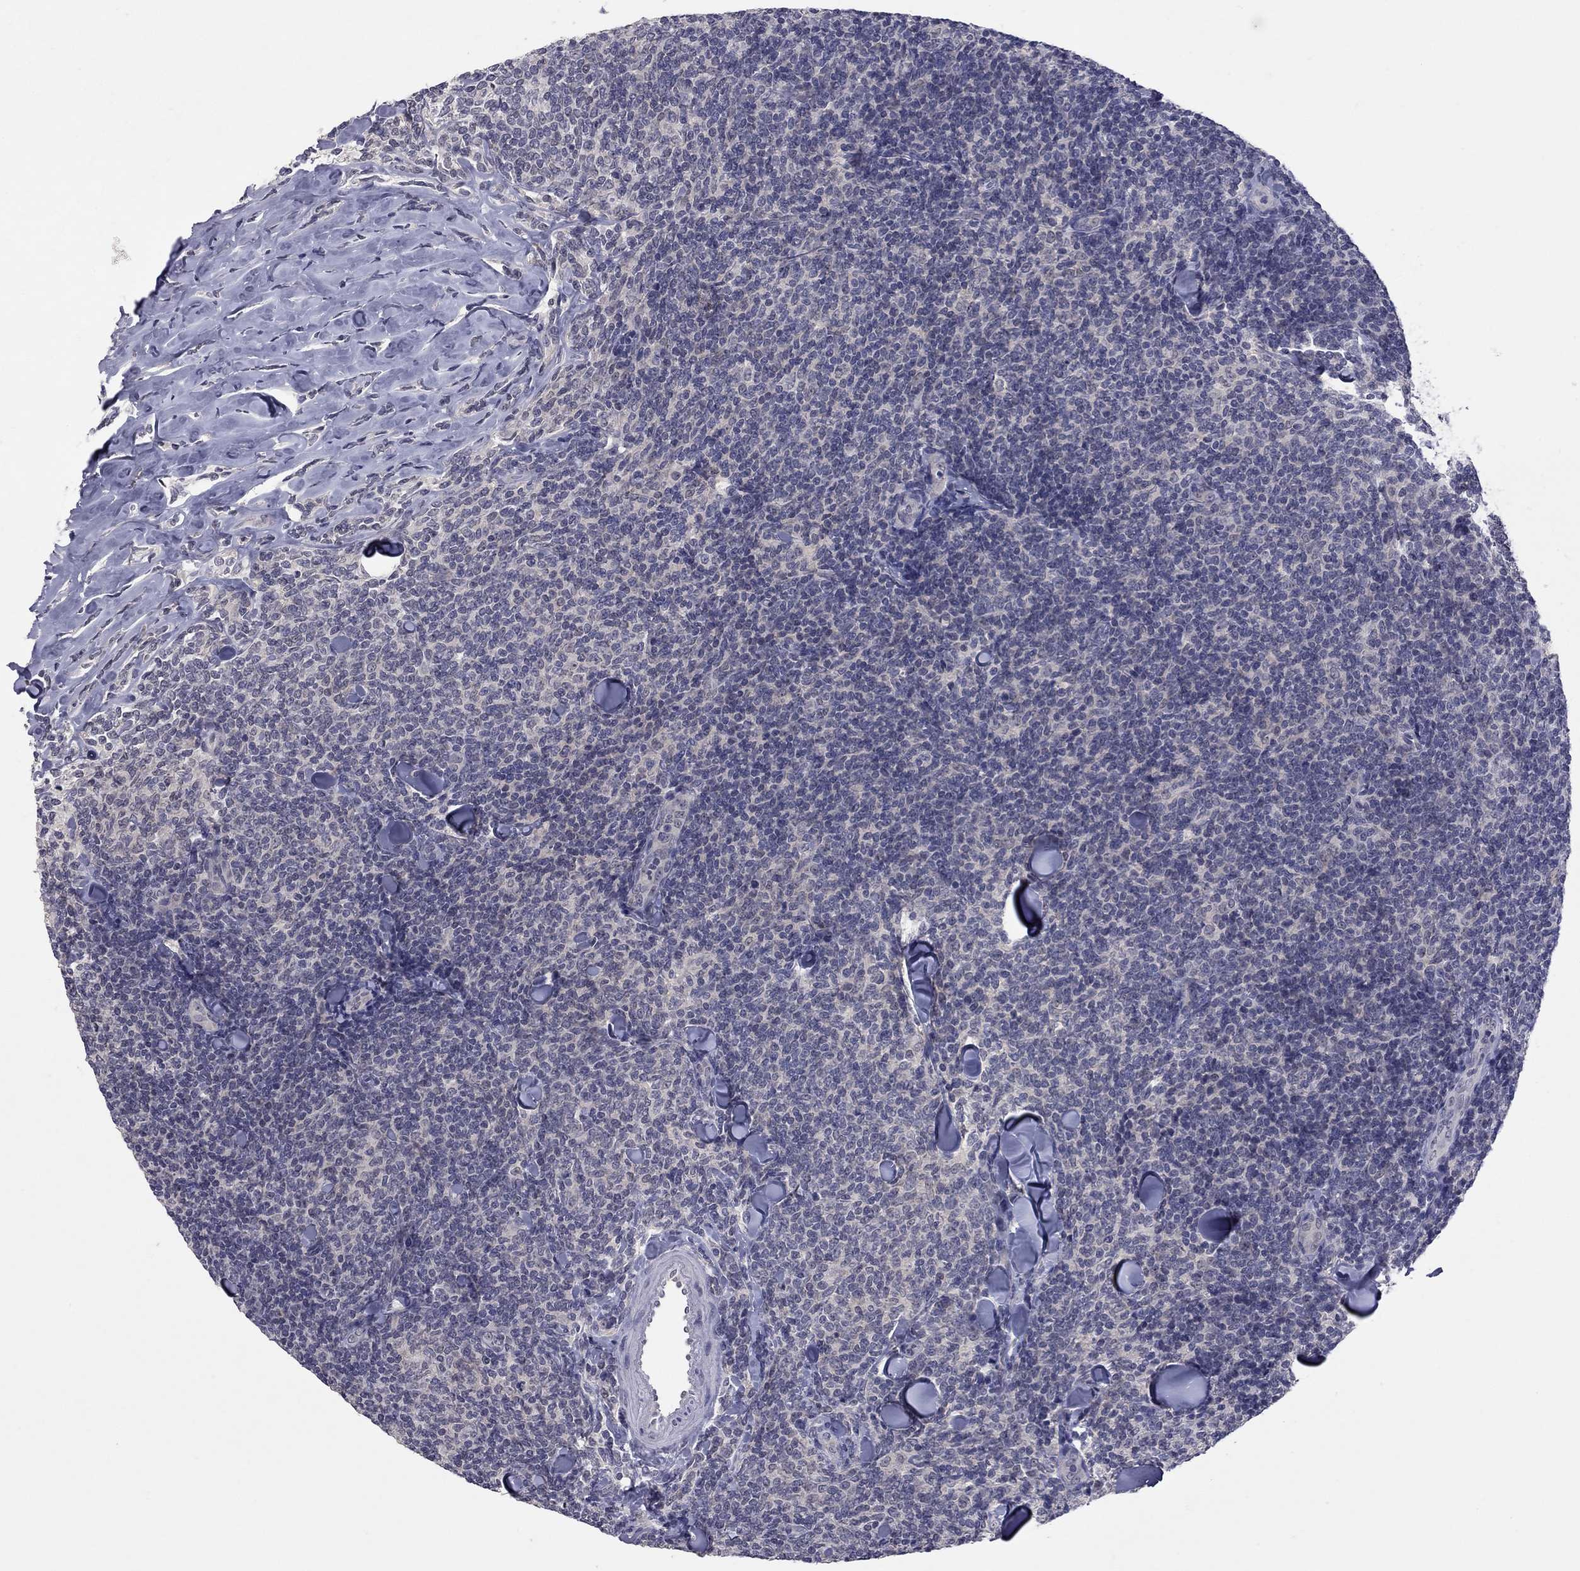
{"staining": {"intensity": "negative", "quantity": "none", "location": "none"}, "tissue": "lymphoma", "cell_type": "Tumor cells", "image_type": "cancer", "snomed": [{"axis": "morphology", "description": "Malignant lymphoma, non-Hodgkin's type, Low grade"}, {"axis": "topography", "description": "Lymph node"}], "caption": "An IHC image of lymphoma is shown. There is no staining in tumor cells of lymphoma.", "gene": "SHOC2", "patient": {"sex": "female", "age": 56}}